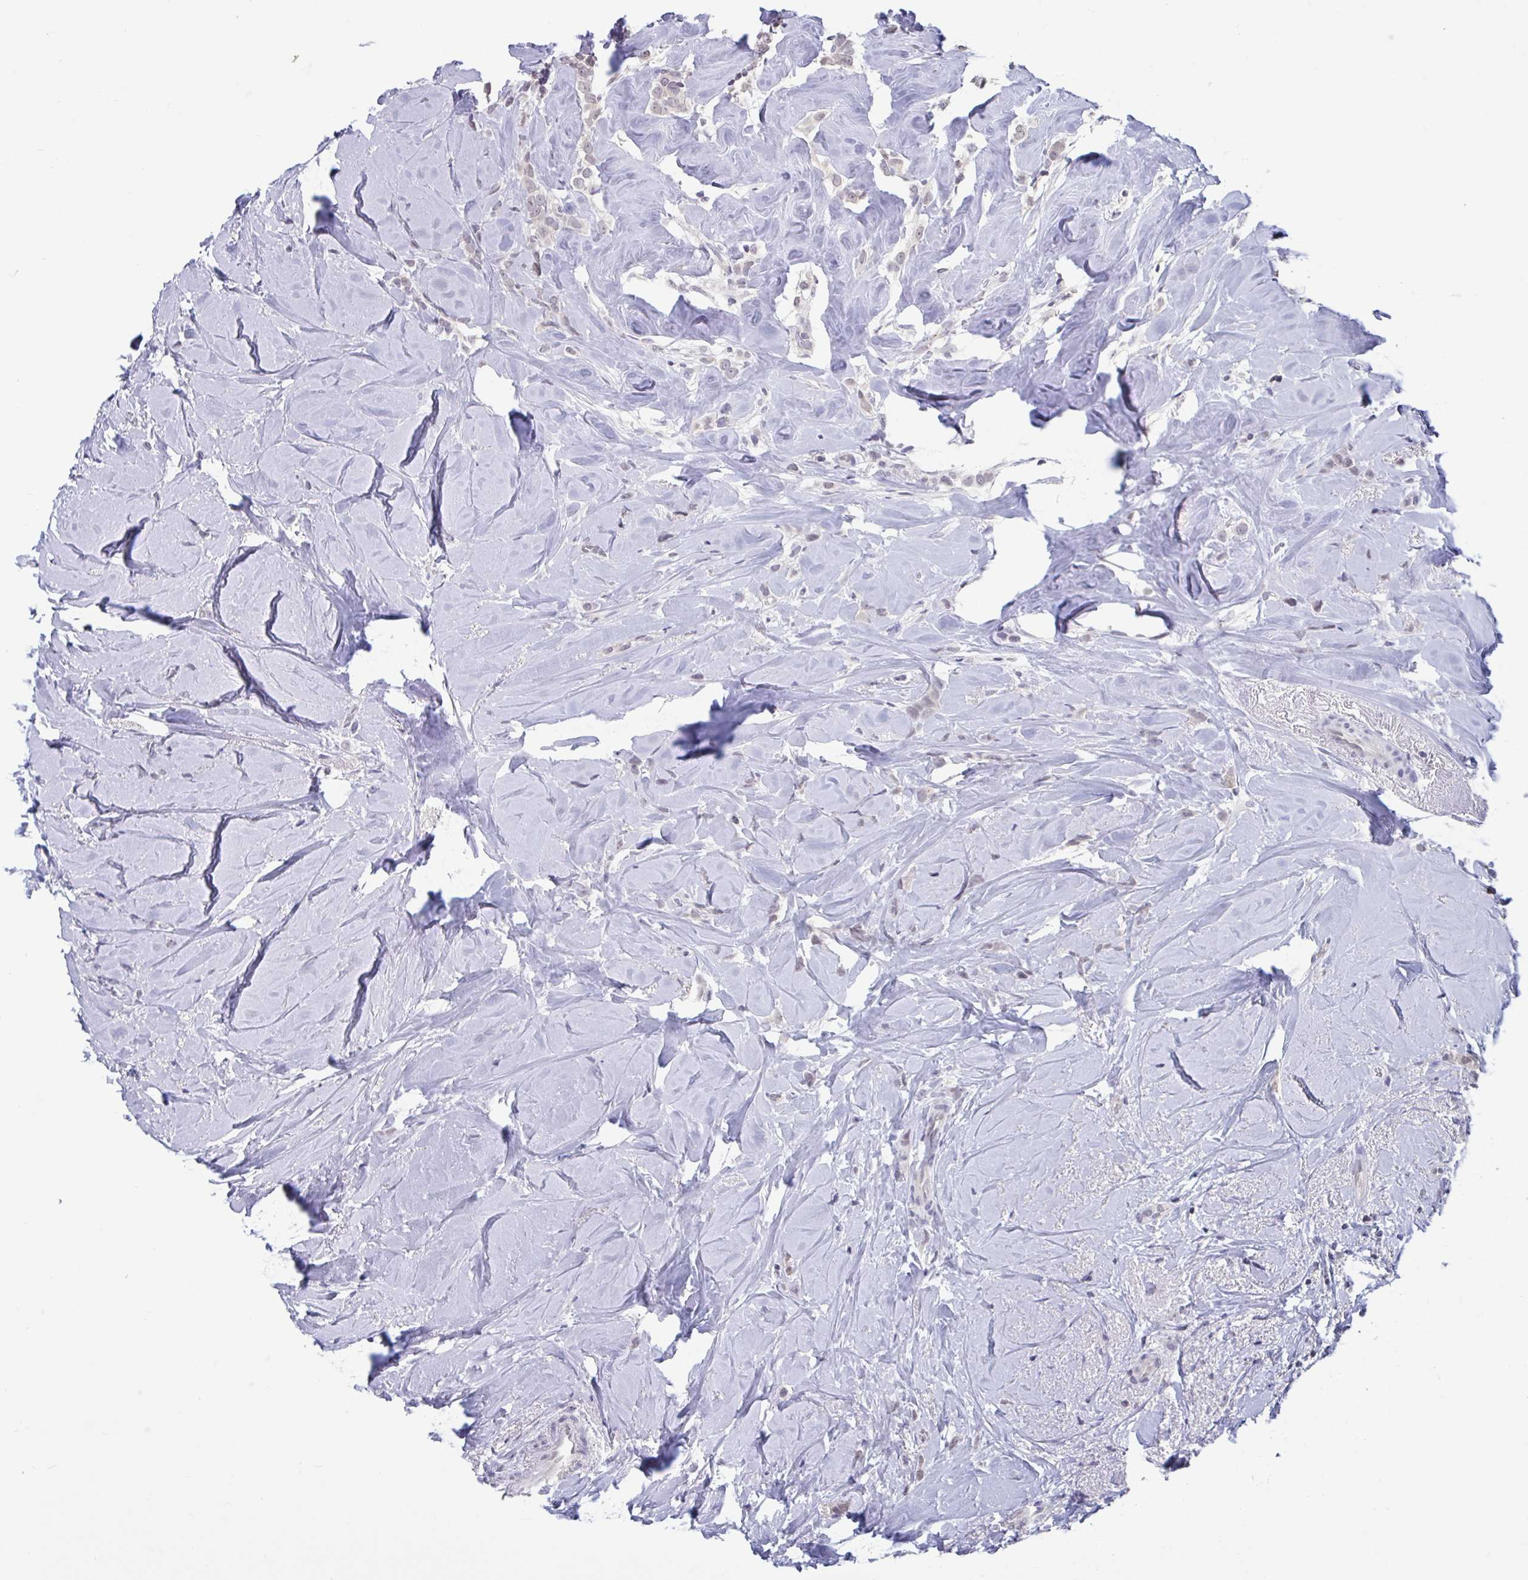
{"staining": {"intensity": "weak", "quantity": "25%-75%", "location": "nuclear"}, "tissue": "breast cancer", "cell_type": "Tumor cells", "image_type": "cancer", "snomed": [{"axis": "morphology", "description": "Duct carcinoma"}, {"axis": "topography", "description": "Breast"}], "caption": "The immunohistochemical stain shows weak nuclear staining in tumor cells of breast cancer tissue. The protein of interest is stained brown, and the nuclei are stained in blue (DAB IHC with brightfield microscopy, high magnification).", "gene": "ARPP19", "patient": {"sex": "female", "age": 80}}